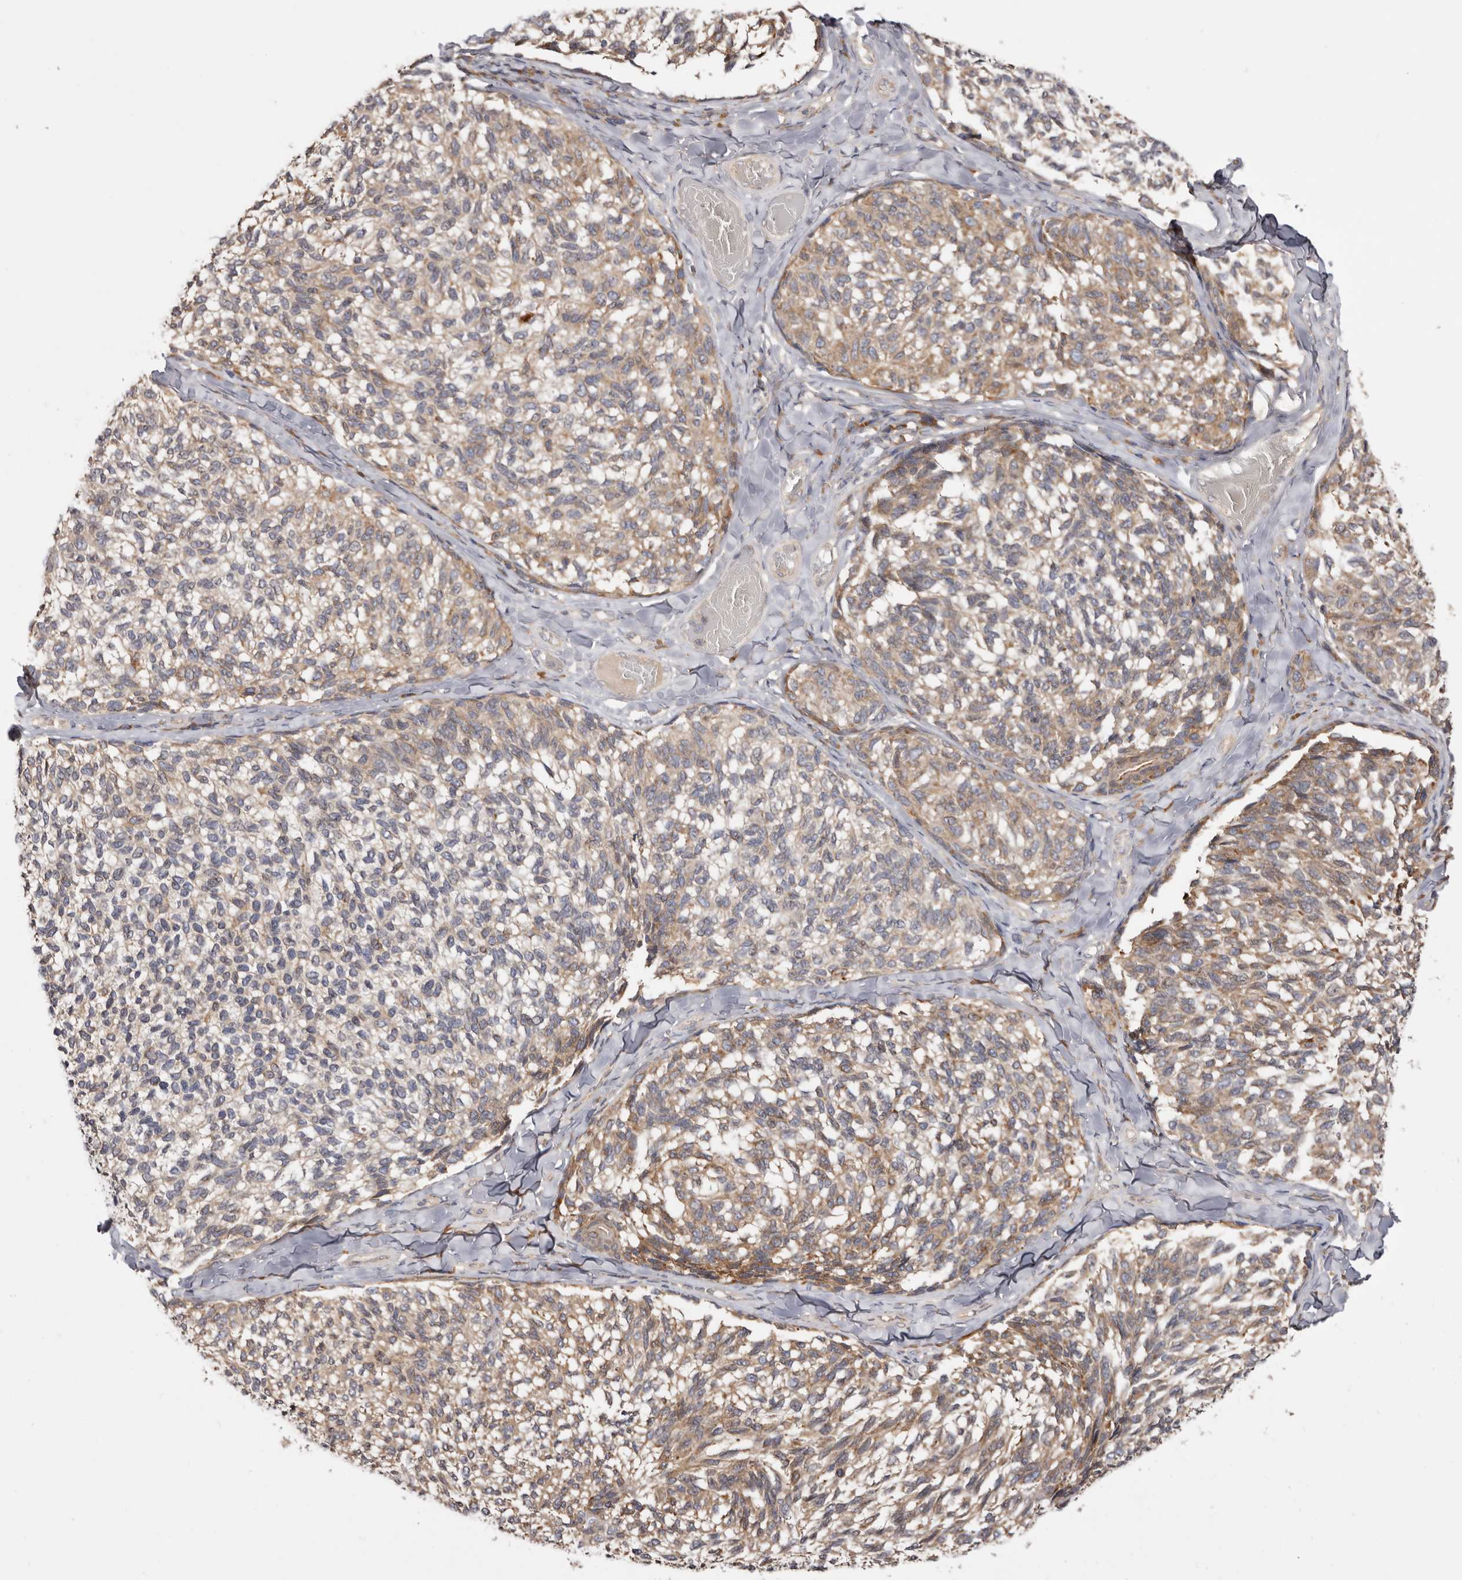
{"staining": {"intensity": "moderate", "quantity": ">75%", "location": "cytoplasmic/membranous"}, "tissue": "melanoma", "cell_type": "Tumor cells", "image_type": "cancer", "snomed": [{"axis": "morphology", "description": "Malignant melanoma, NOS"}, {"axis": "topography", "description": "Skin"}], "caption": "DAB immunohistochemical staining of malignant melanoma shows moderate cytoplasmic/membranous protein staining in about >75% of tumor cells.", "gene": "TMUB1", "patient": {"sex": "female", "age": 73}}